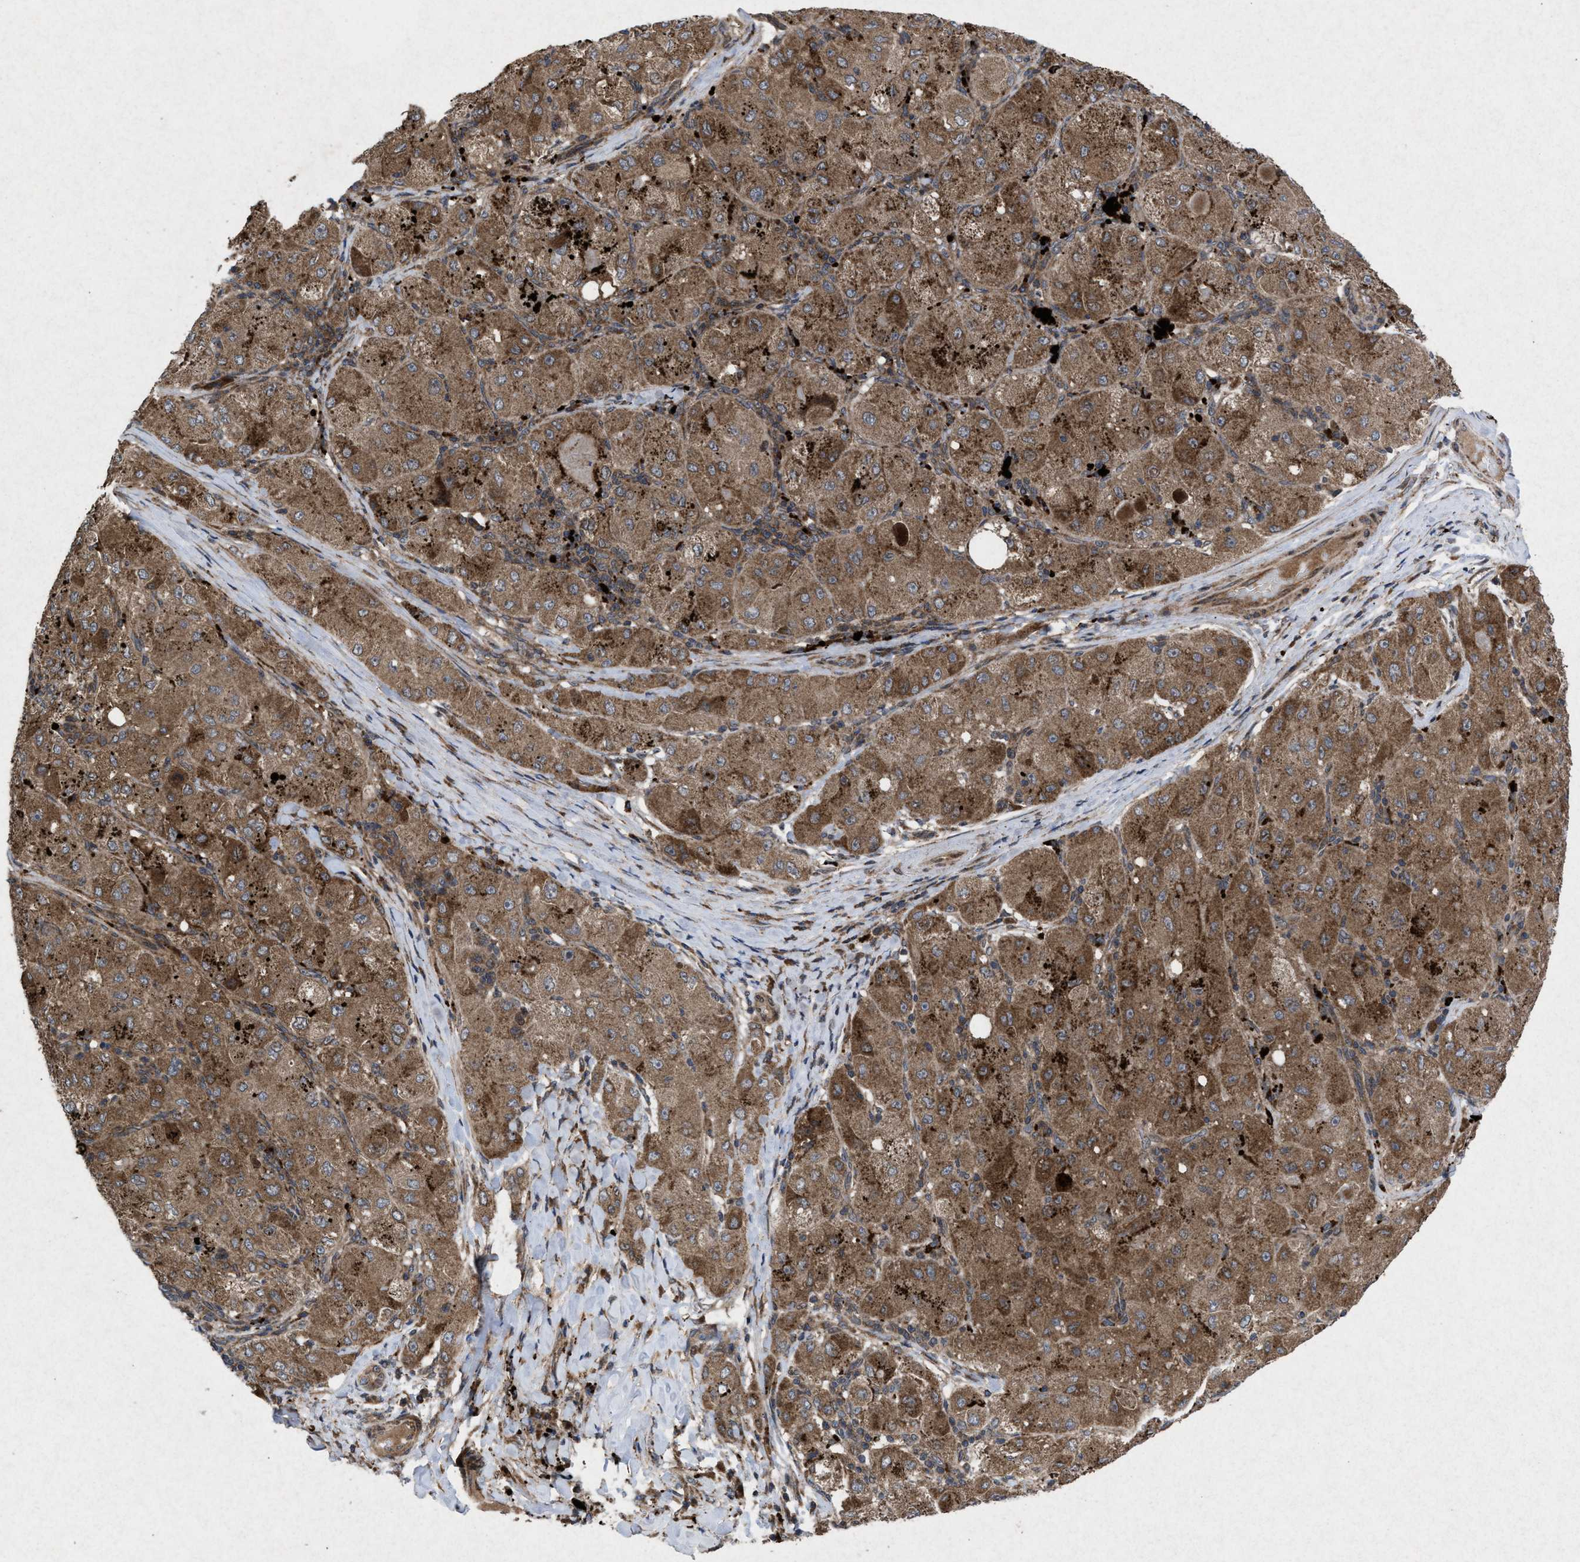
{"staining": {"intensity": "moderate", "quantity": ">75%", "location": "cytoplasmic/membranous"}, "tissue": "liver cancer", "cell_type": "Tumor cells", "image_type": "cancer", "snomed": [{"axis": "morphology", "description": "Carcinoma, Hepatocellular, NOS"}, {"axis": "topography", "description": "Liver"}], "caption": "This image displays IHC staining of human liver cancer, with medium moderate cytoplasmic/membranous expression in approximately >75% of tumor cells.", "gene": "MSI2", "patient": {"sex": "male", "age": 80}}